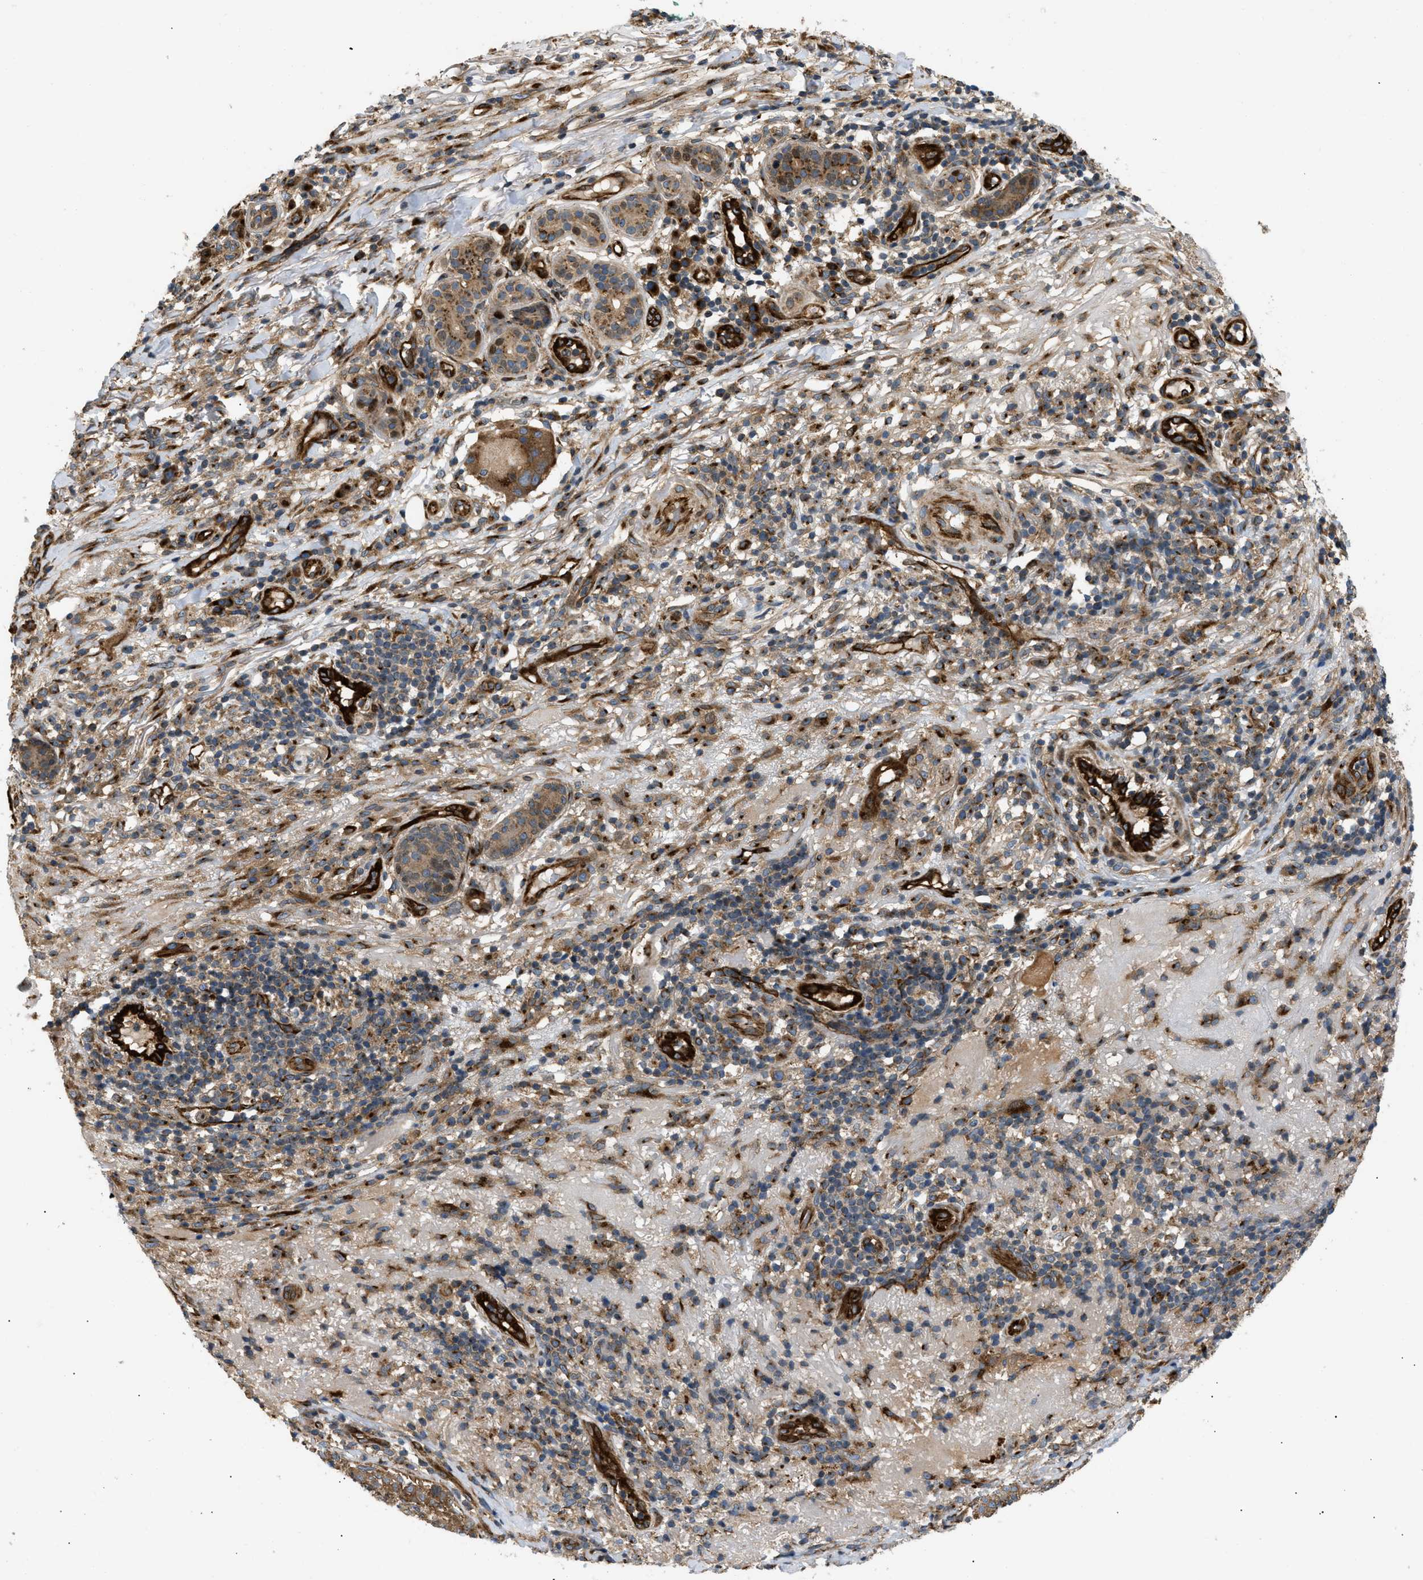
{"staining": {"intensity": "moderate", "quantity": ">75%", "location": "cytoplasmic/membranous"}, "tissue": "melanoma", "cell_type": "Tumor cells", "image_type": "cancer", "snomed": [{"axis": "morphology", "description": "Necrosis, NOS"}, {"axis": "morphology", "description": "Malignant melanoma, NOS"}, {"axis": "topography", "description": "Skin"}], "caption": "Immunohistochemical staining of human malignant melanoma displays medium levels of moderate cytoplasmic/membranous positivity in about >75% of tumor cells.", "gene": "LYSMD3", "patient": {"sex": "female", "age": 87}}